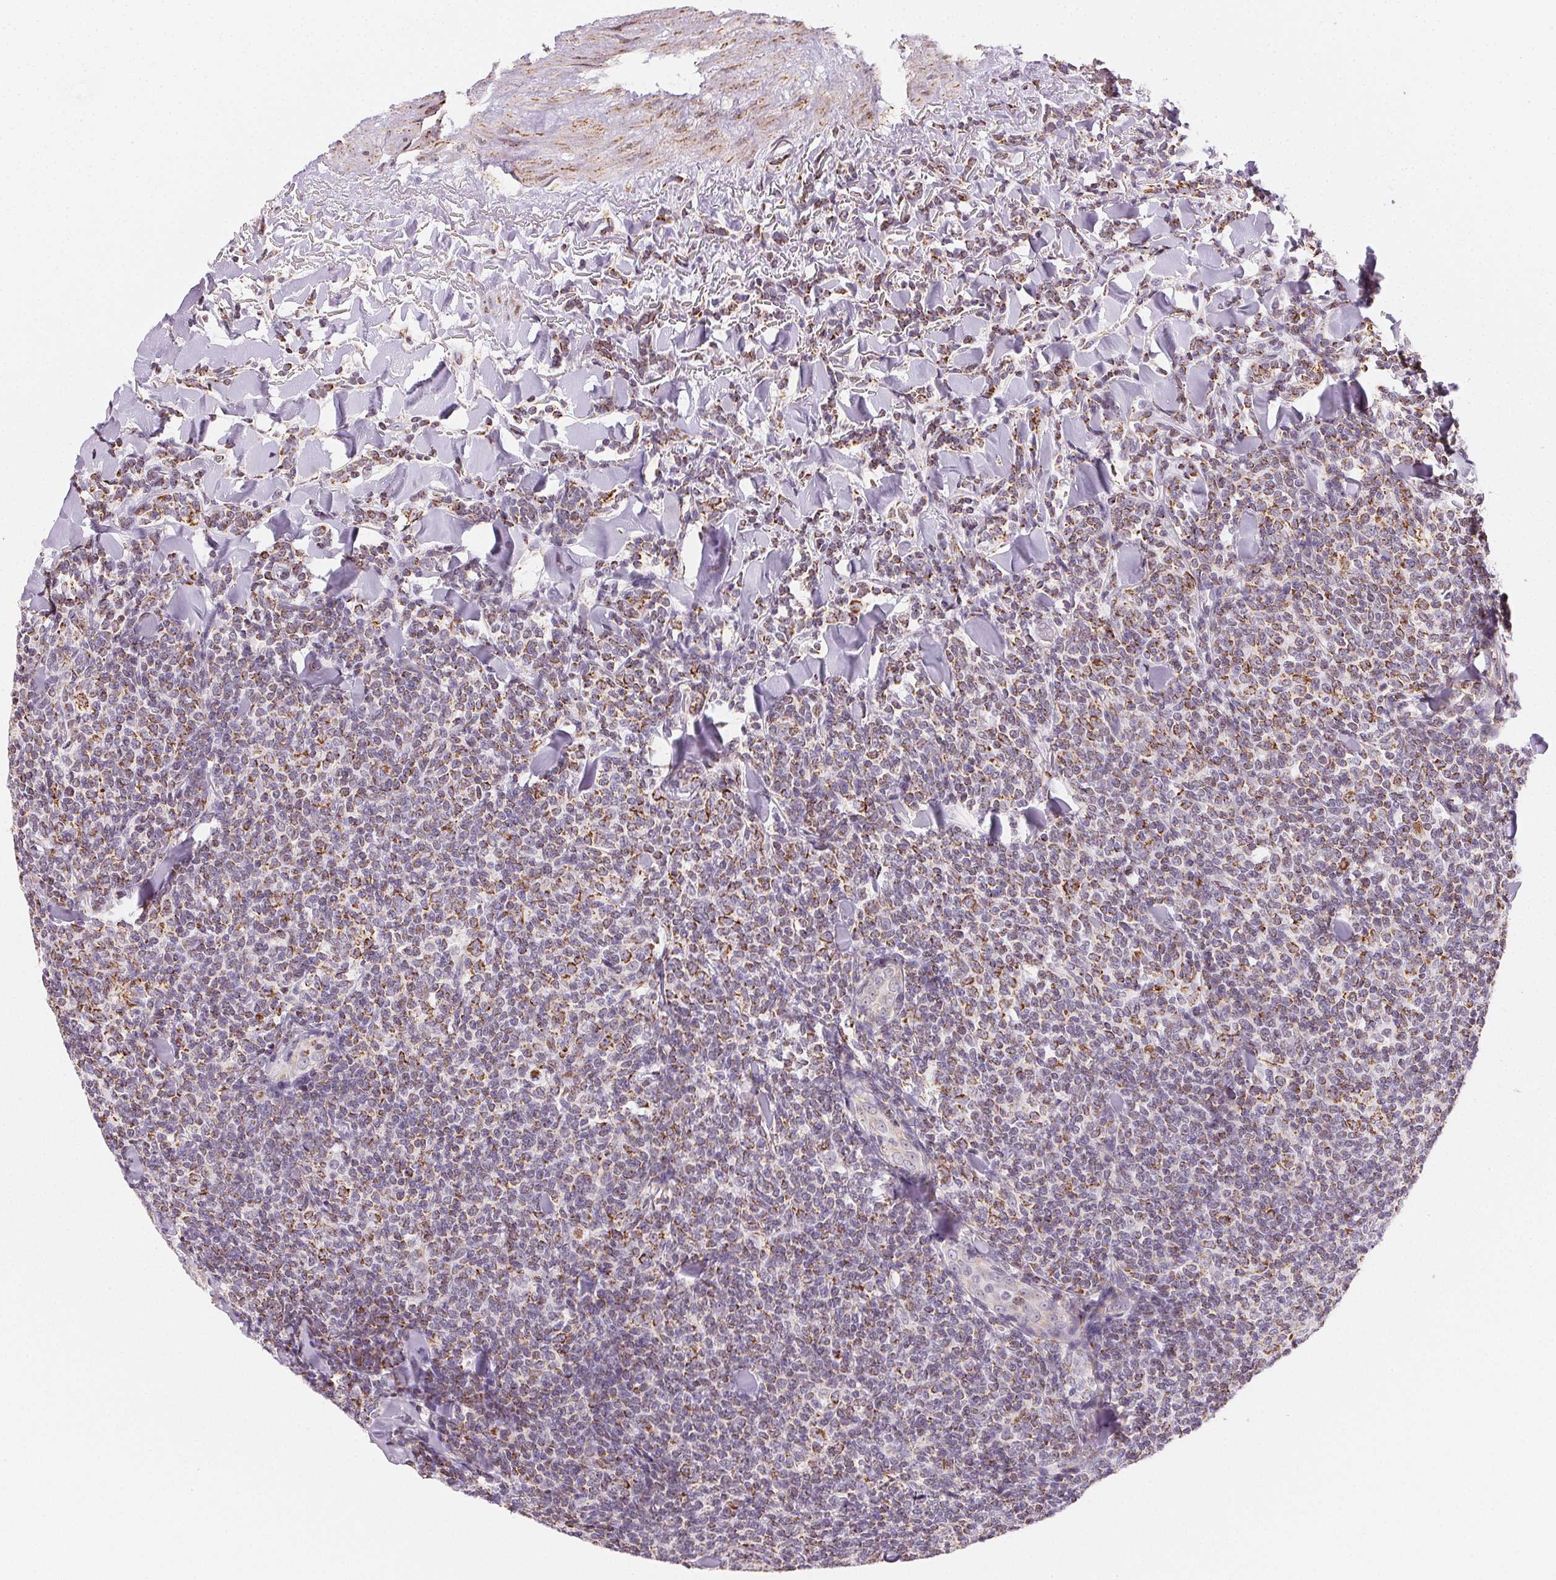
{"staining": {"intensity": "weak", "quantity": "25%-75%", "location": "cytoplasmic/membranous"}, "tissue": "lymphoma", "cell_type": "Tumor cells", "image_type": "cancer", "snomed": [{"axis": "morphology", "description": "Malignant lymphoma, non-Hodgkin's type, Low grade"}, {"axis": "topography", "description": "Lymph node"}], "caption": "Approximately 25%-75% of tumor cells in human lymphoma reveal weak cytoplasmic/membranous protein positivity as visualized by brown immunohistochemical staining.", "gene": "GIPC2", "patient": {"sex": "female", "age": 56}}